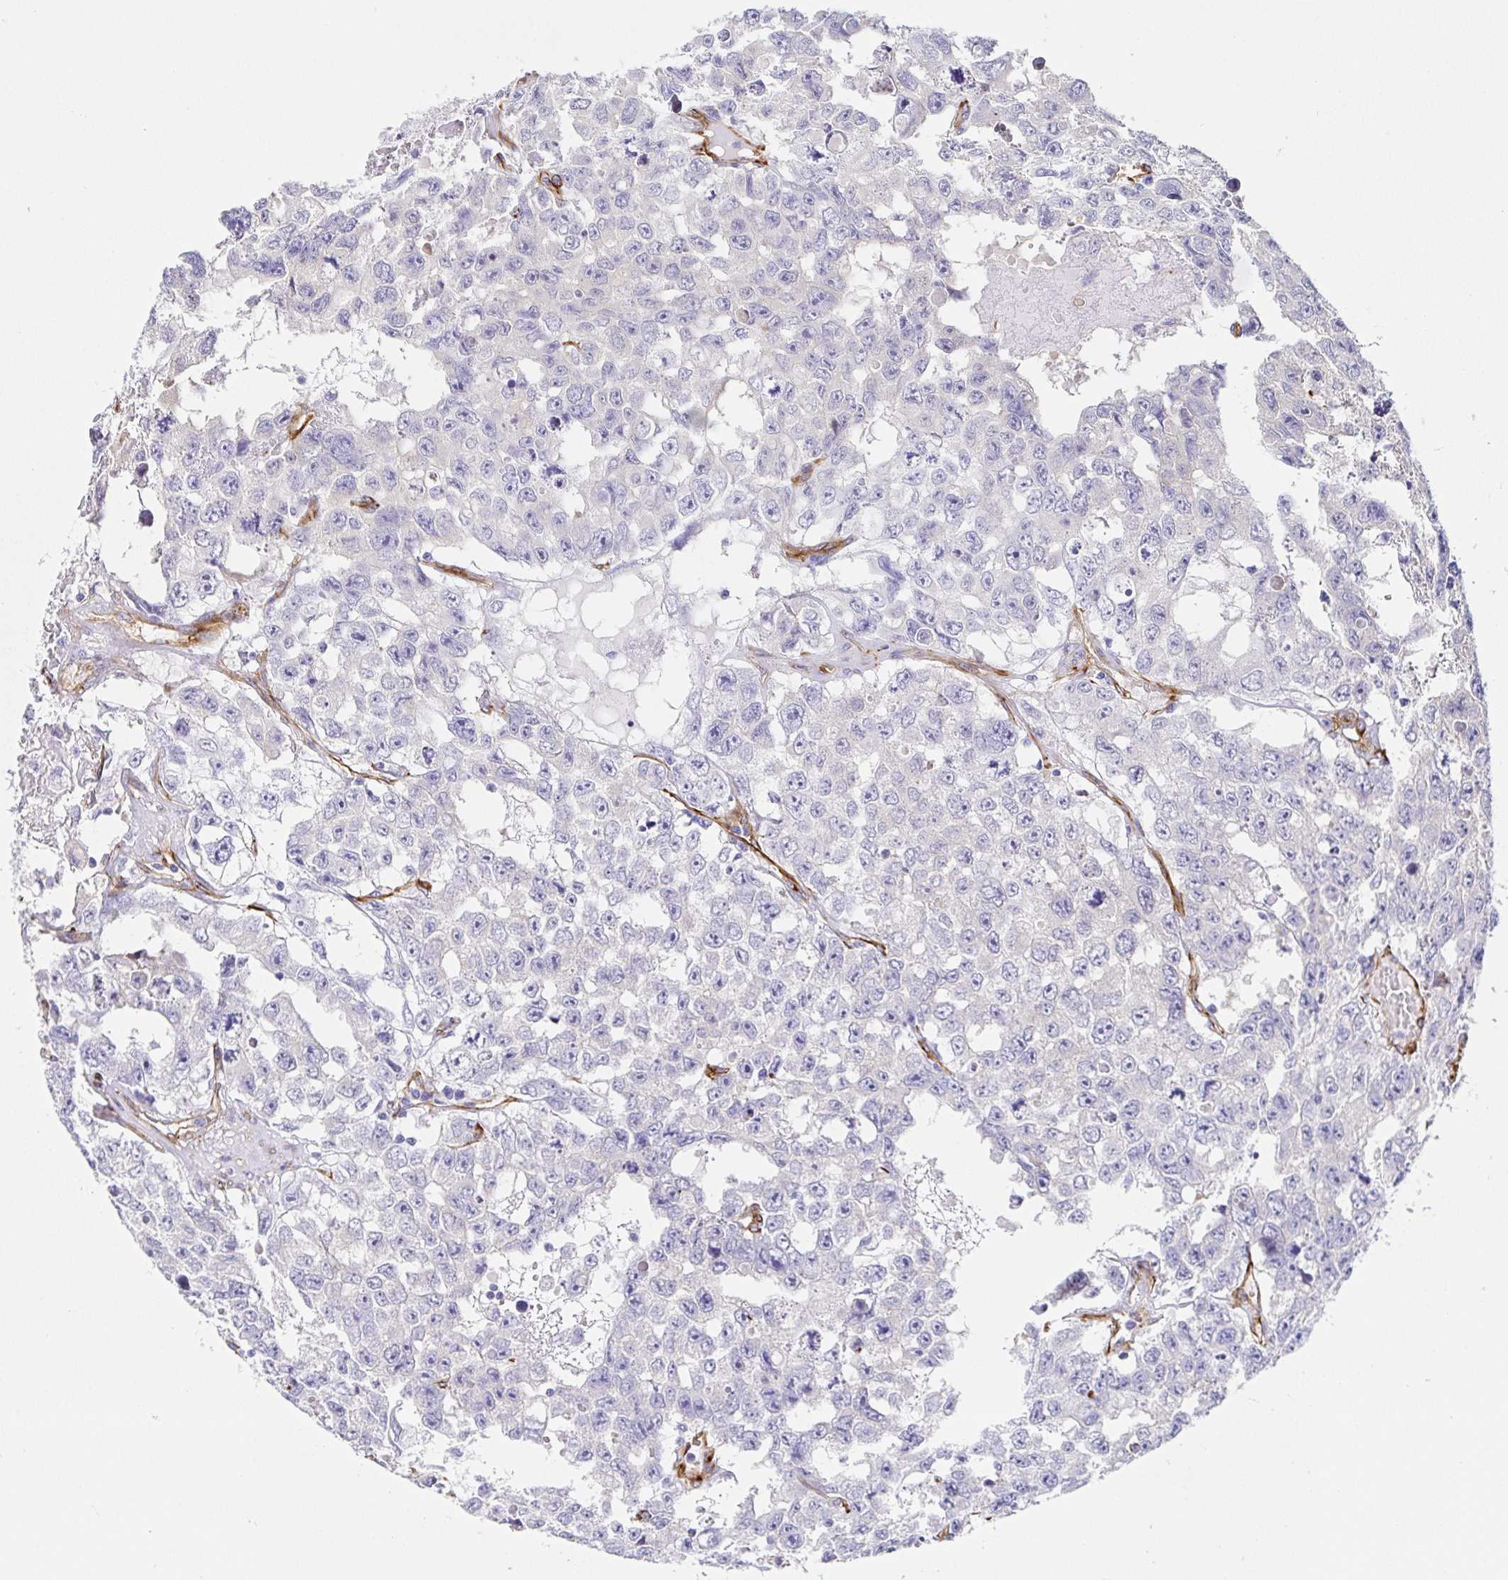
{"staining": {"intensity": "negative", "quantity": "none", "location": "none"}, "tissue": "testis cancer", "cell_type": "Tumor cells", "image_type": "cancer", "snomed": [{"axis": "morphology", "description": "Seminoma, NOS"}, {"axis": "topography", "description": "Testis"}], "caption": "A micrograph of human testis cancer (seminoma) is negative for staining in tumor cells. (Stains: DAB immunohistochemistry with hematoxylin counter stain, Microscopy: brightfield microscopy at high magnification).", "gene": "DOCK1", "patient": {"sex": "male", "age": 26}}